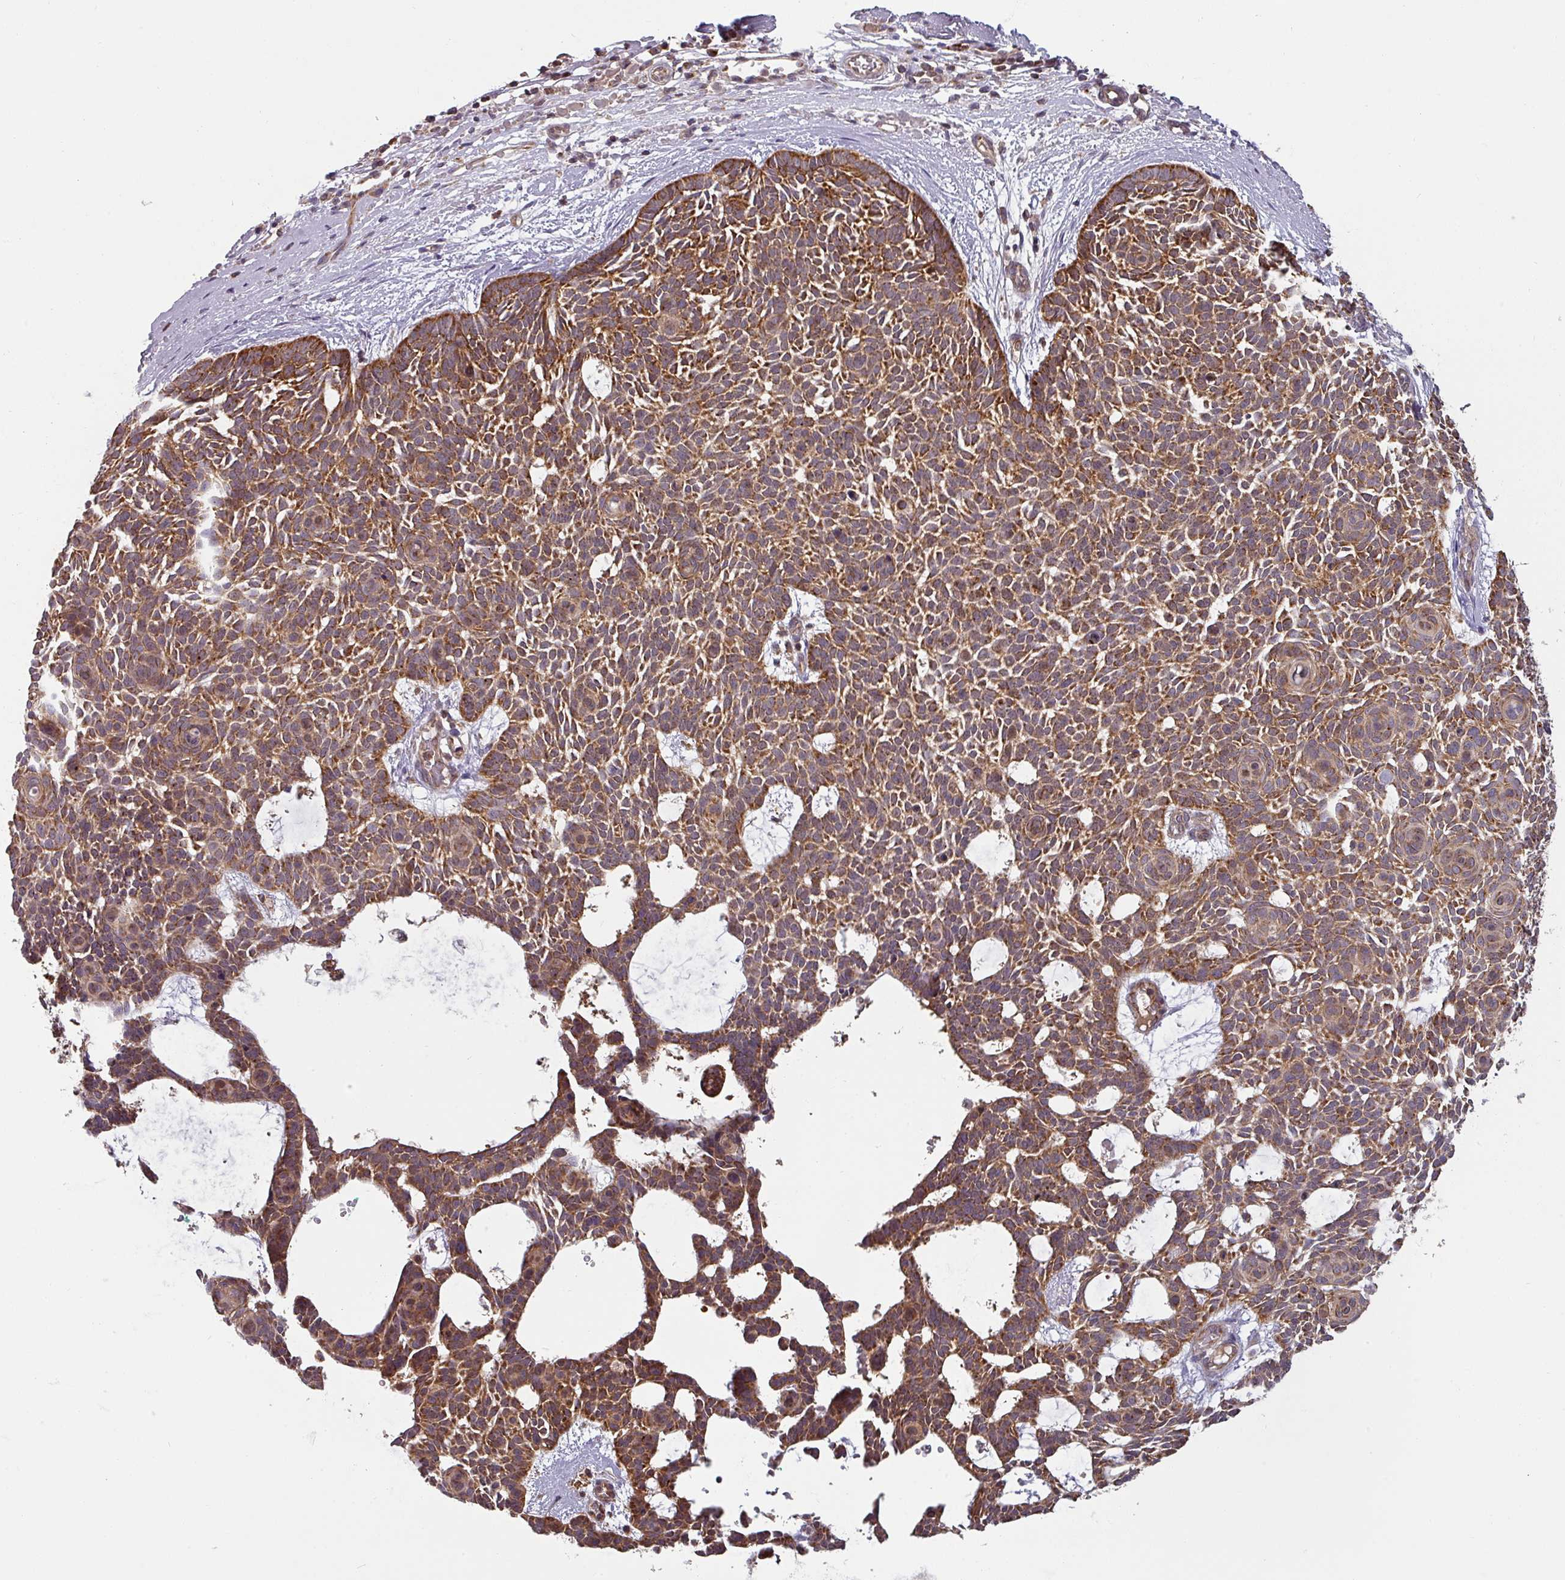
{"staining": {"intensity": "moderate", "quantity": ">75%", "location": "cytoplasmic/membranous"}, "tissue": "skin cancer", "cell_type": "Tumor cells", "image_type": "cancer", "snomed": [{"axis": "morphology", "description": "Basal cell carcinoma"}, {"axis": "topography", "description": "Skin"}], "caption": "About >75% of tumor cells in human skin basal cell carcinoma show moderate cytoplasmic/membranous protein expression as visualized by brown immunohistochemical staining.", "gene": "MRPS16", "patient": {"sex": "male", "age": 61}}